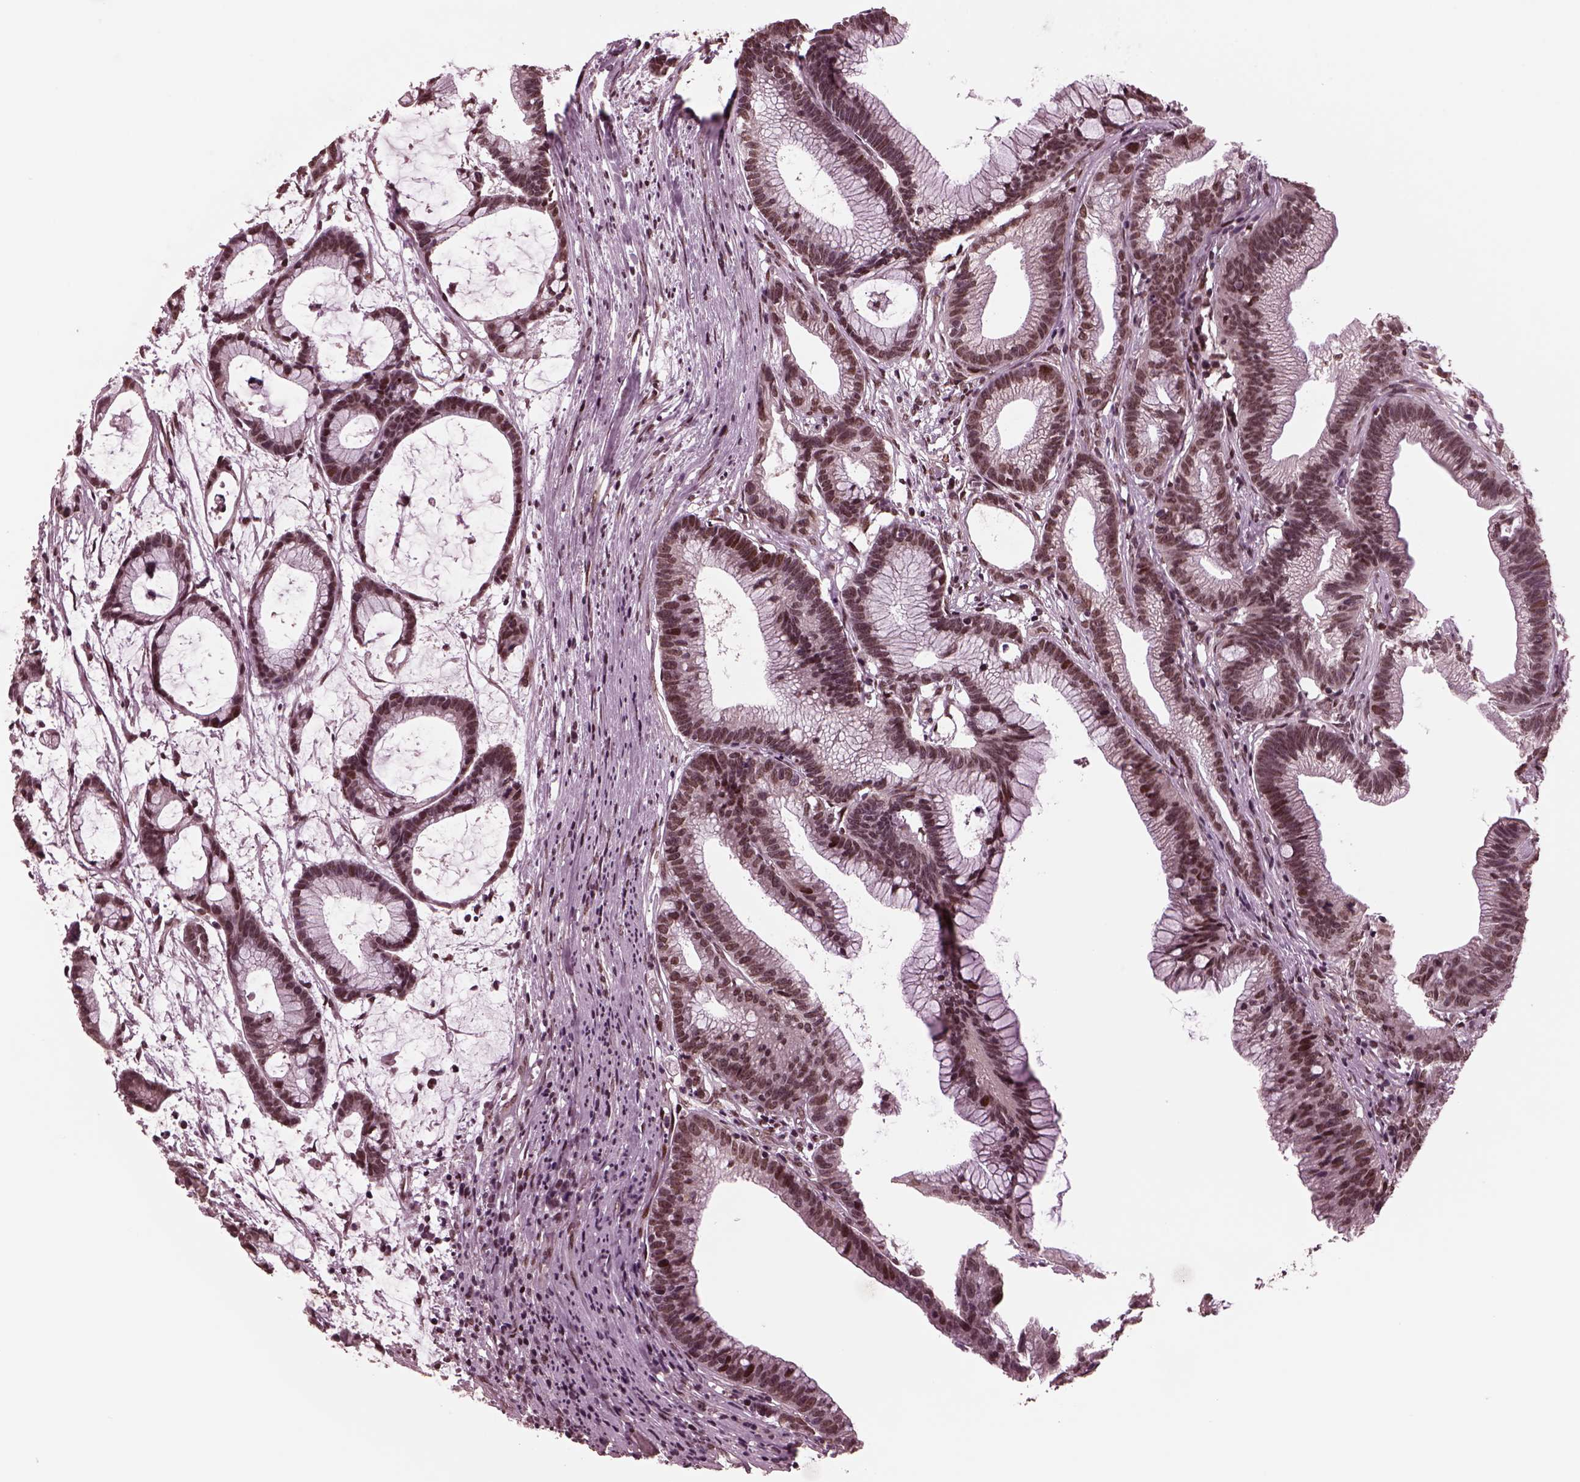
{"staining": {"intensity": "weak", "quantity": ">75%", "location": "nuclear"}, "tissue": "colorectal cancer", "cell_type": "Tumor cells", "image_type": "cancer", "snomed": [{"axis": "morphology", "description": "Adenocarcinoma, NOS"}, {"axis": "topography", "description": "Colon"}], "caption": "High-magnification brightfield microscopy of colorectal cancer (adenocarcinoma) stained with DAB (brown) and counterstained with hematoxylin (blue). tumor cells exhibit weak nuclear staining is seen in about>75% of cells.", "gene": "NAP1L5", "patient": {"sex": "female", "age": 78}}